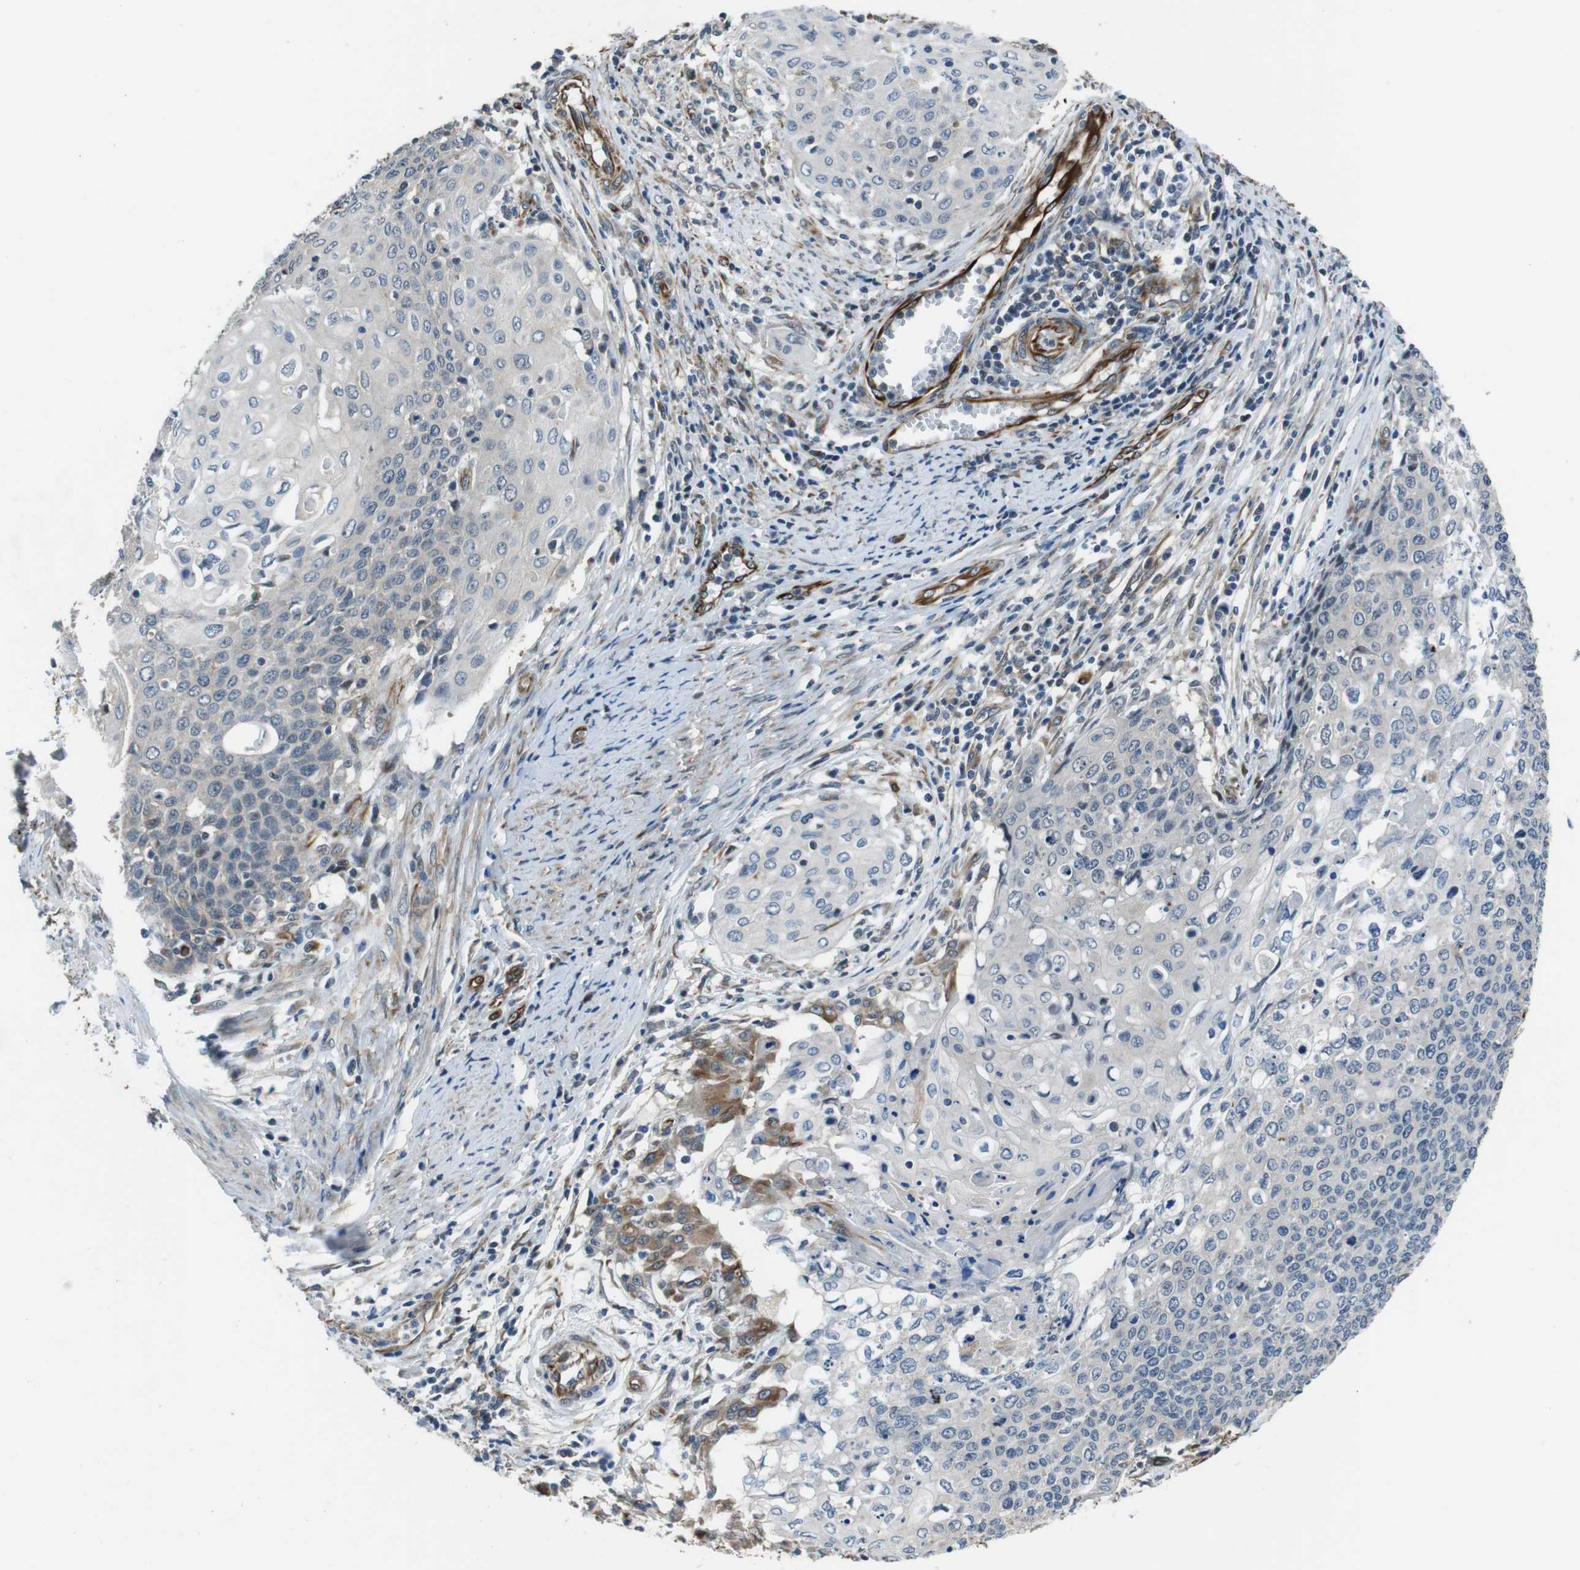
{"staining": {"intensity": "negative", "quantity": "none", "location": "none"}, "tissue": "cervical cancer", "cell_type": "Tumor cells", "image_type": "cancer", "snomed": [{"axis": "morphology", "description": "Squamous cell carcinoma, NOS"}, {"axis": "topography", "description": "Cervix"}], "caption": "The micrograph shows no staining of tumor cells in cervical cancer (squamous cell carcinoma).", "gene": "LRRC49", "patient": {"sex": "female", "age": 39}}